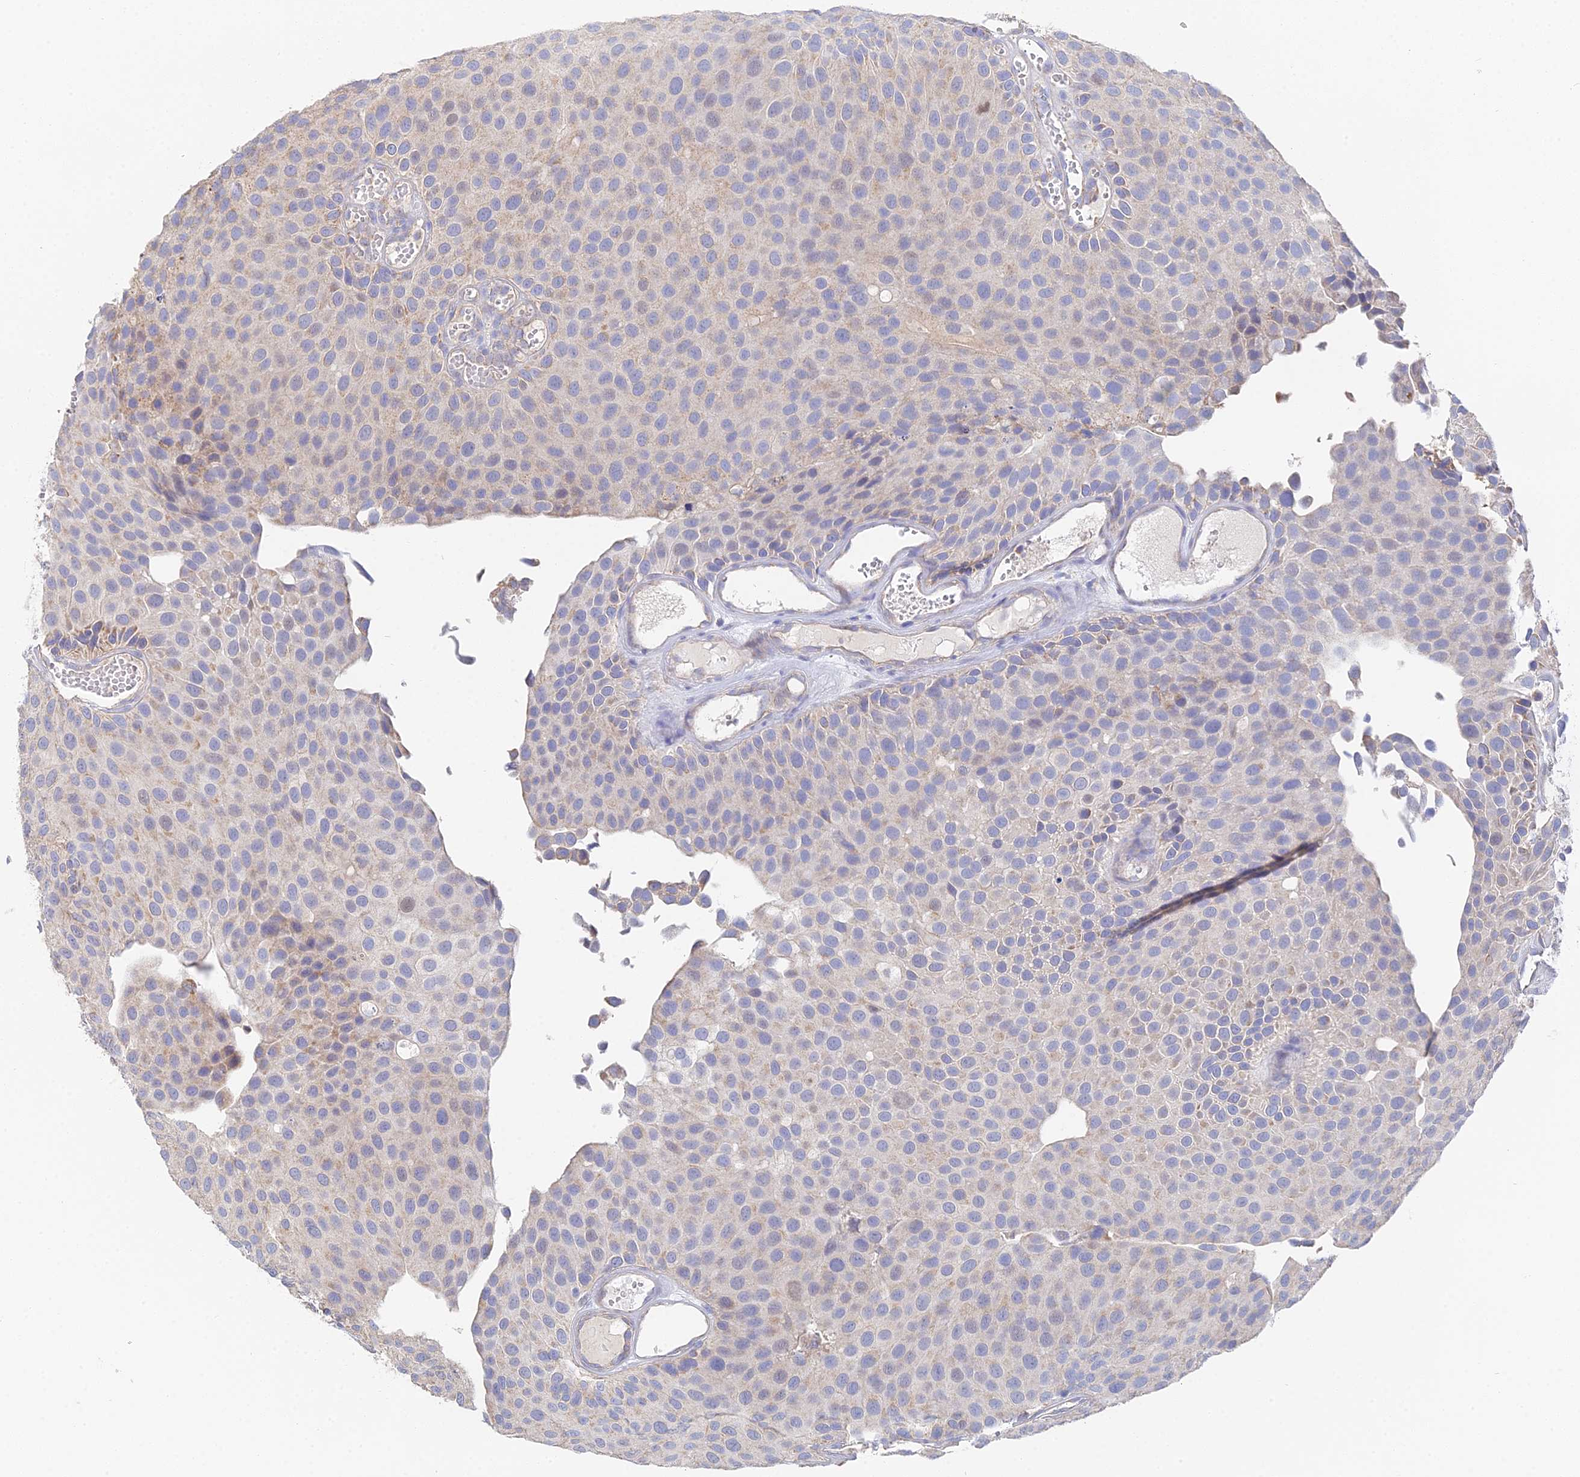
{"staining": {"intensity": "negative", "quantity": "none", "location": "none"}, "tissue": "urothelial cancer", "cell_type": "Tumor cells", "image_type": "cancer", "snomed": [{"axis": "morphology", "description": "Urothelial carcinoma, Low grade"}, {"axis": "topography", "description": "Urinary bladder"}], "caption": "Micrograph shows no significant protein positivity in tumor cells of urothelial carcinoma (low-grade).", "gene": "DNAH14", "patient": {"sex": "male", "age": 89}}